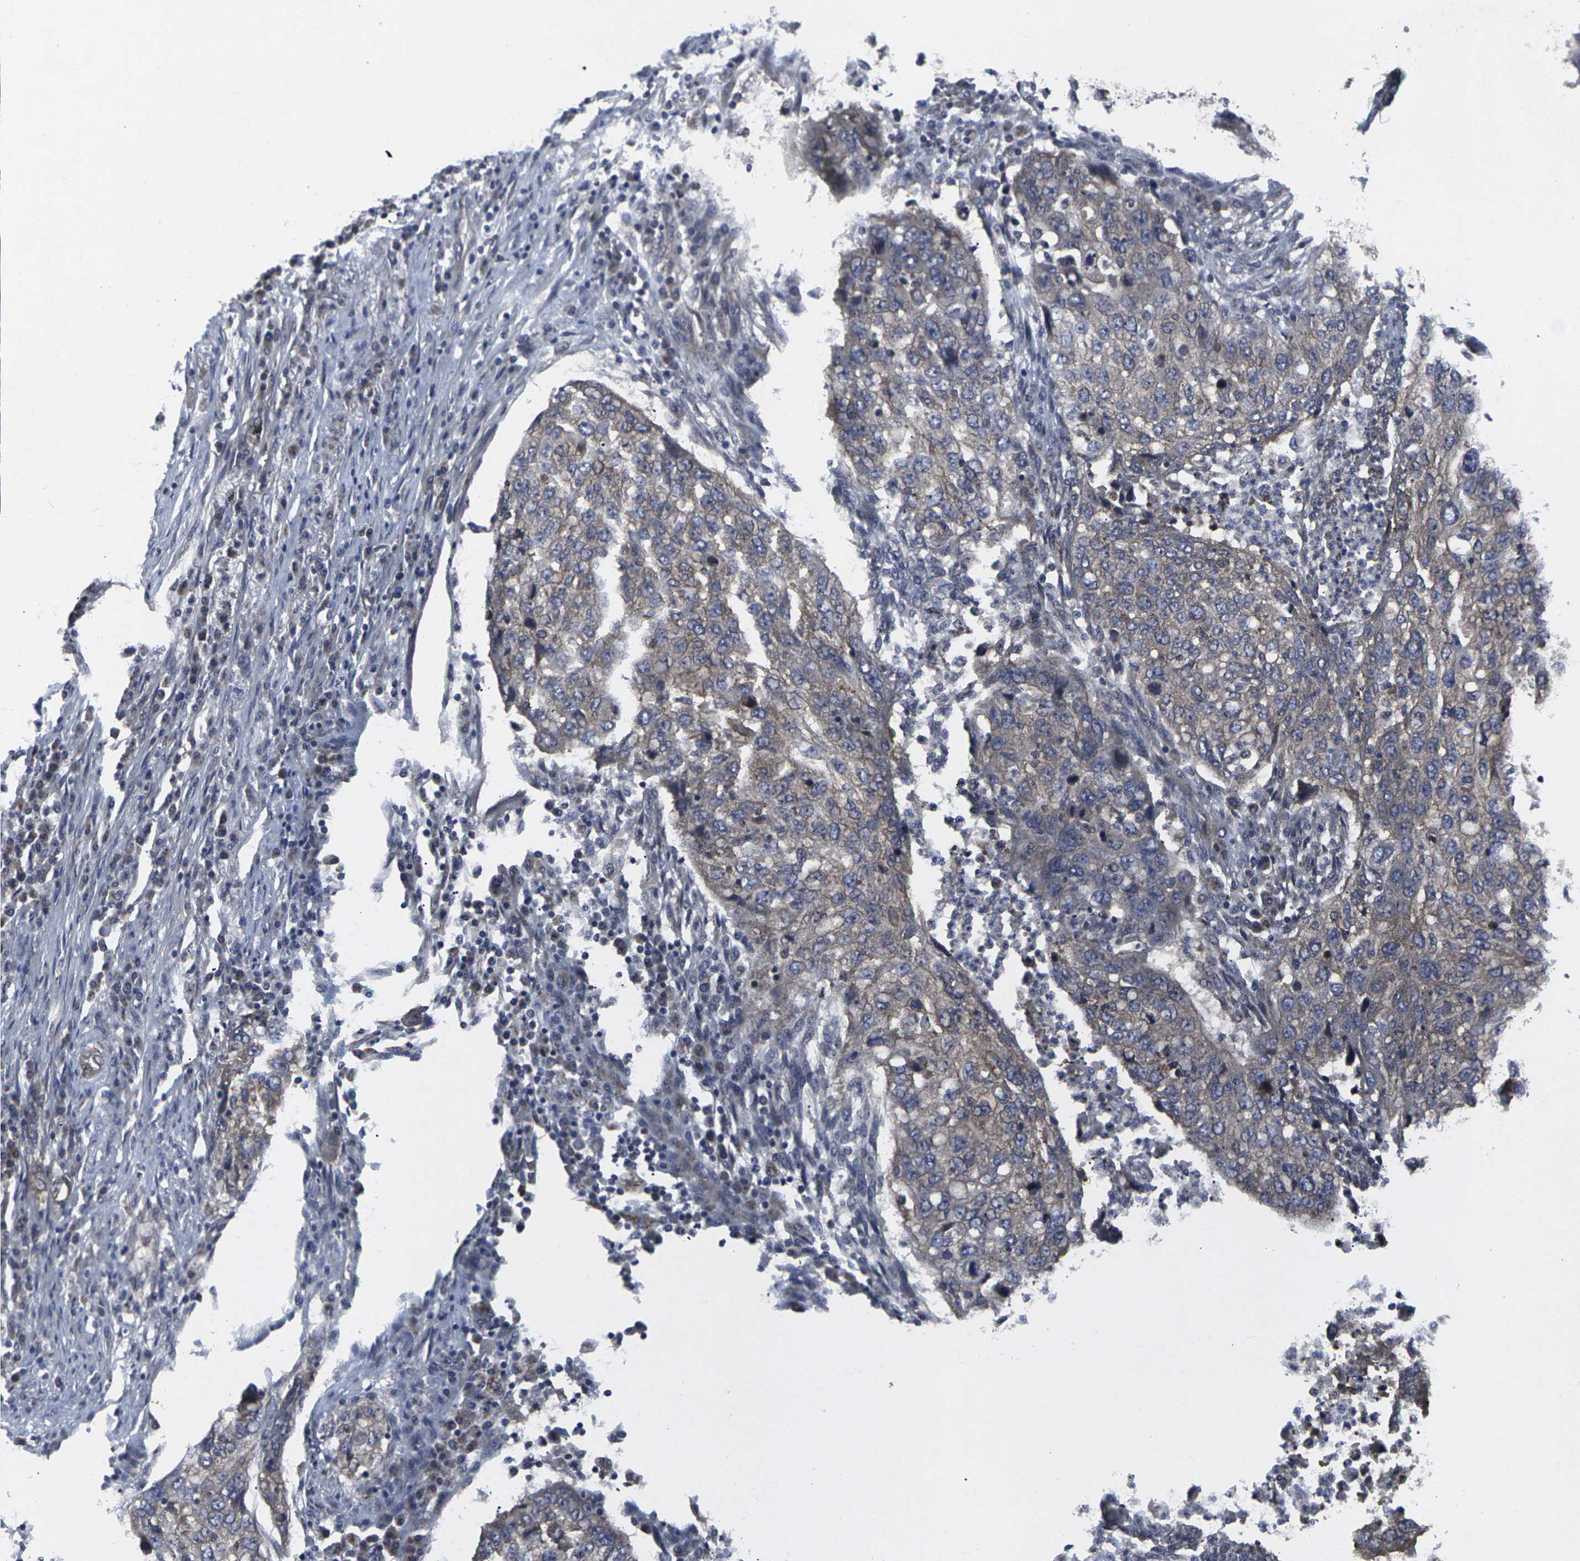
{"staining": {"intensity": "weak", "quantity": ">75%", "location": "cytoplasmic/membranous"}, "tissue": "lung cancer", "cell_type": "Tumor cells", "image_type": "cancer", "snomed": [{"axis": "morphology", "description": "Squamous cell carcinoma, NOS"}, {"axis": "topography", "description": "Lung"}], "caption": "IHC micrograph of squamous cell carcinoma (lung) stained for a protein (brown), which exhibits low levels of weak cytoplasmic/membranous expression in approximately >75% of tumor cells.", "gene": "MAPKAPK2", "patient": {"sex": "female", "age": 63}}